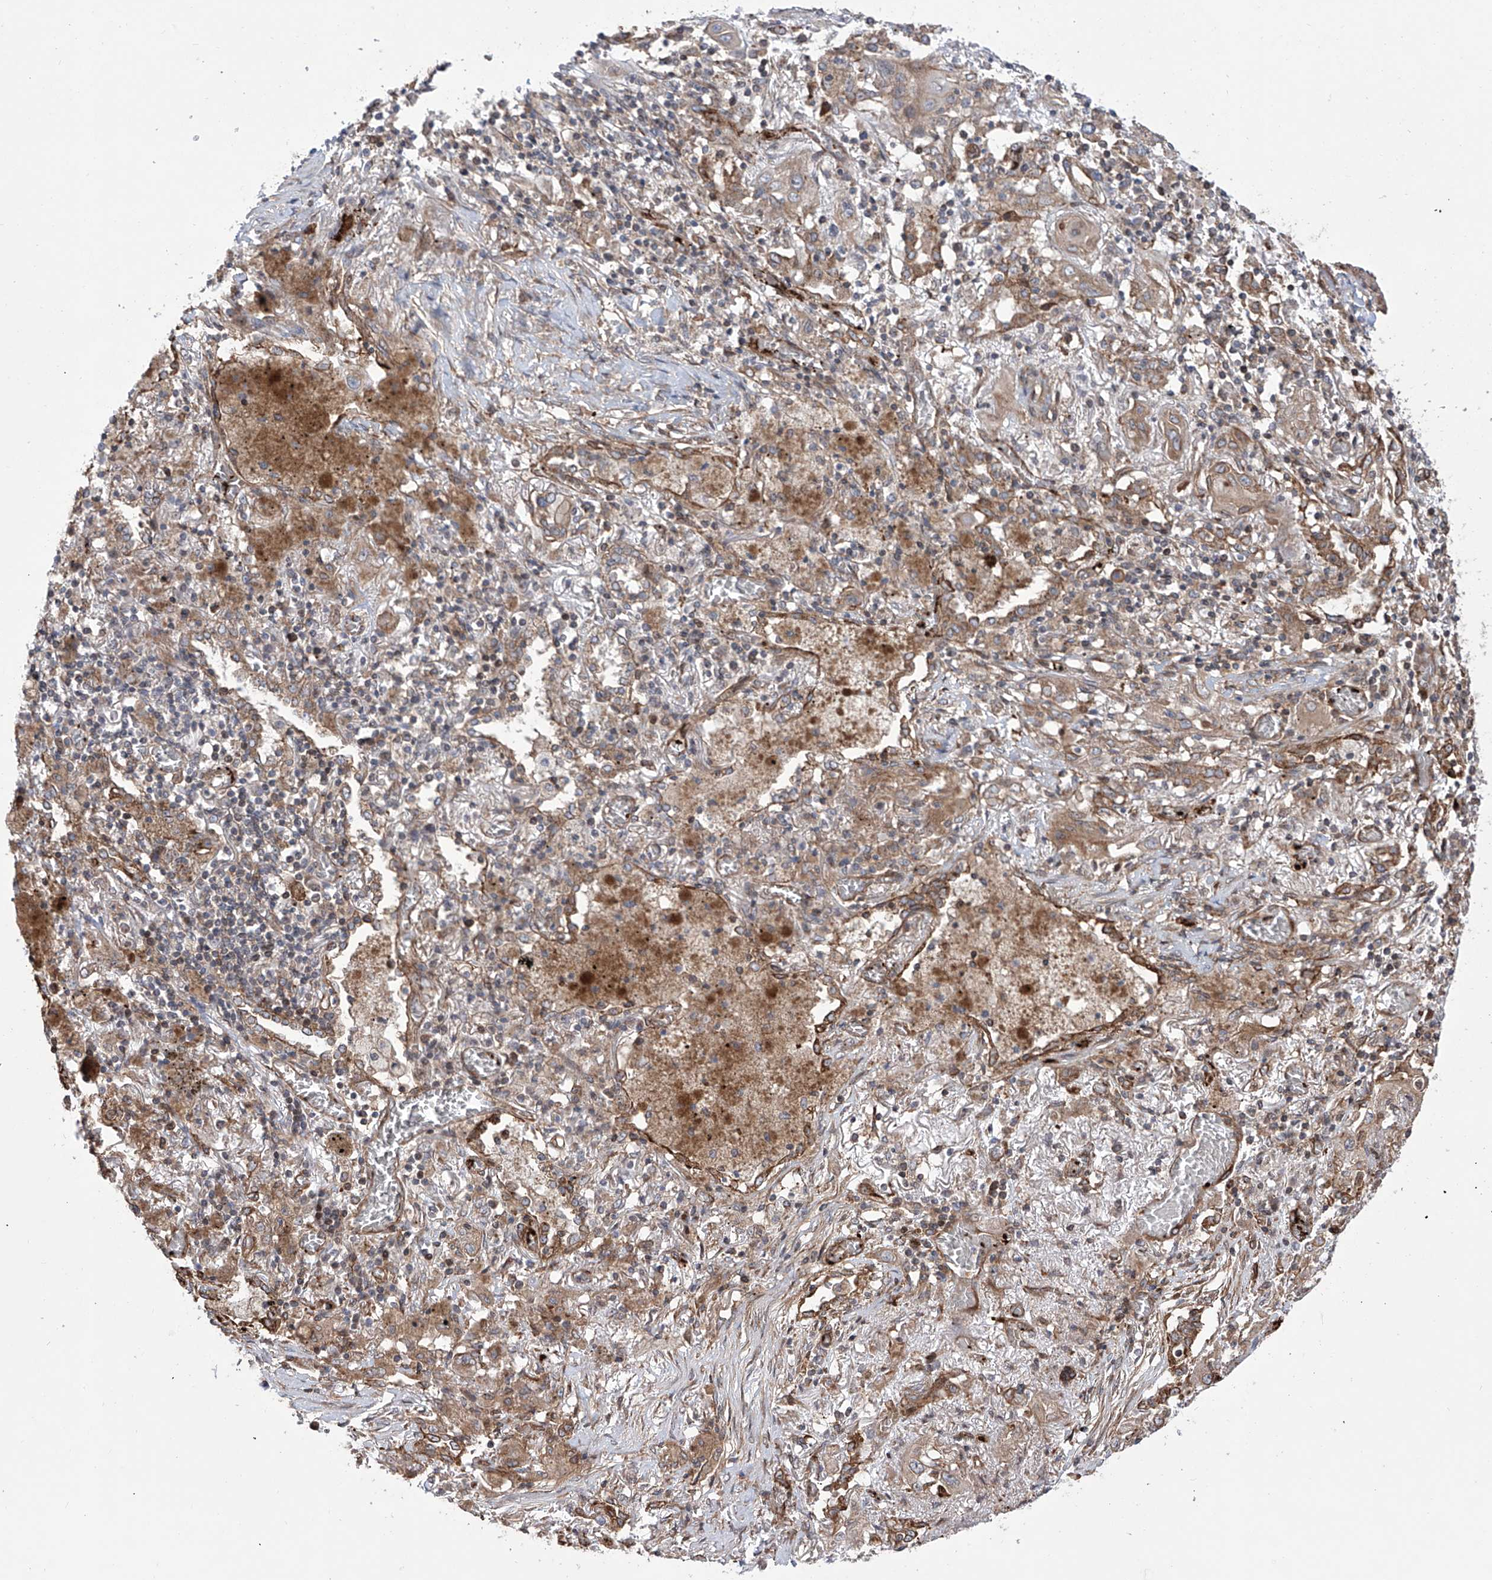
{"staining": {"intensity": "moderate", "quantity": ">75%", "location": "cytoplasmic/membranous"}, "tissue": "lung cancer", "cell_type": "Tumor cells", "image_type": "cancer", "snomed": [{"axis": "morphology", "description": "Squamous cell carcinoma, NOS"}, {"axis": "topography", "description": "Lung"}], "caption": "Moderate cytoplasmic/membranous positivity for a protein is present in approximately >75% of tumor cells of lung cancer using immunohistochemistry (IHC).", "gene": "APAF1", "patient": {"sex": "female", "age": 47}}